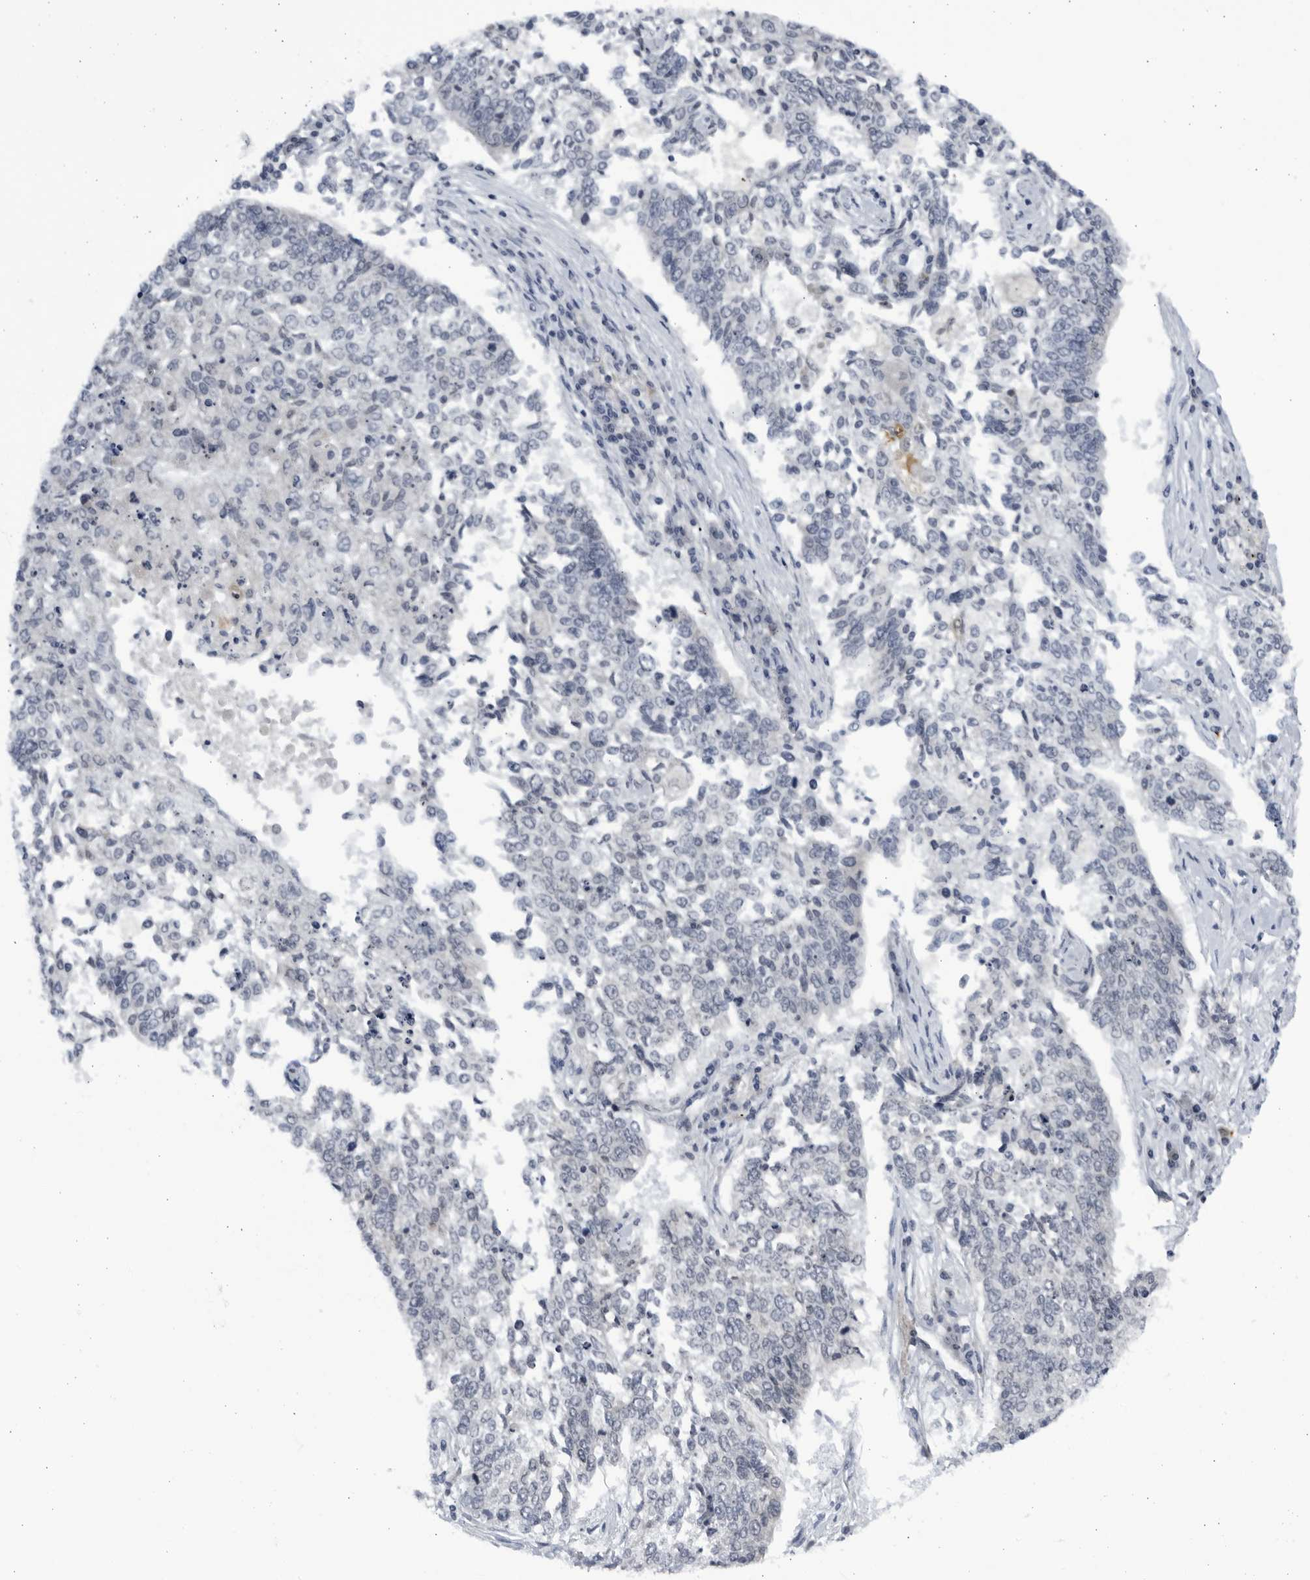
{"staining": {"intensity": "negative", "quantity": "none", "location": "none"}, "tissue": "lung cancer", "cell_type": "Tumor cells", "image_type": "cancer", "snomed": [{"axis": "morphology", "description": "Normal tissue, NOS"}, {"axis": "morphology", "description": "Squamous cell carcinoma, NOS"}, {"axis": "topography", "description": "Cartilage tissue"}, {"axis": "topography", "description": "Bronchus"}, {"axis": "topography", "description": "Lung"}], "caption": "IHC of human lung cancer (squamous cell carcinoma) exhibits no positivity in tumor cells.", "gene": "SLC25A22", "patient": {"sex": "female", "age": 49}}